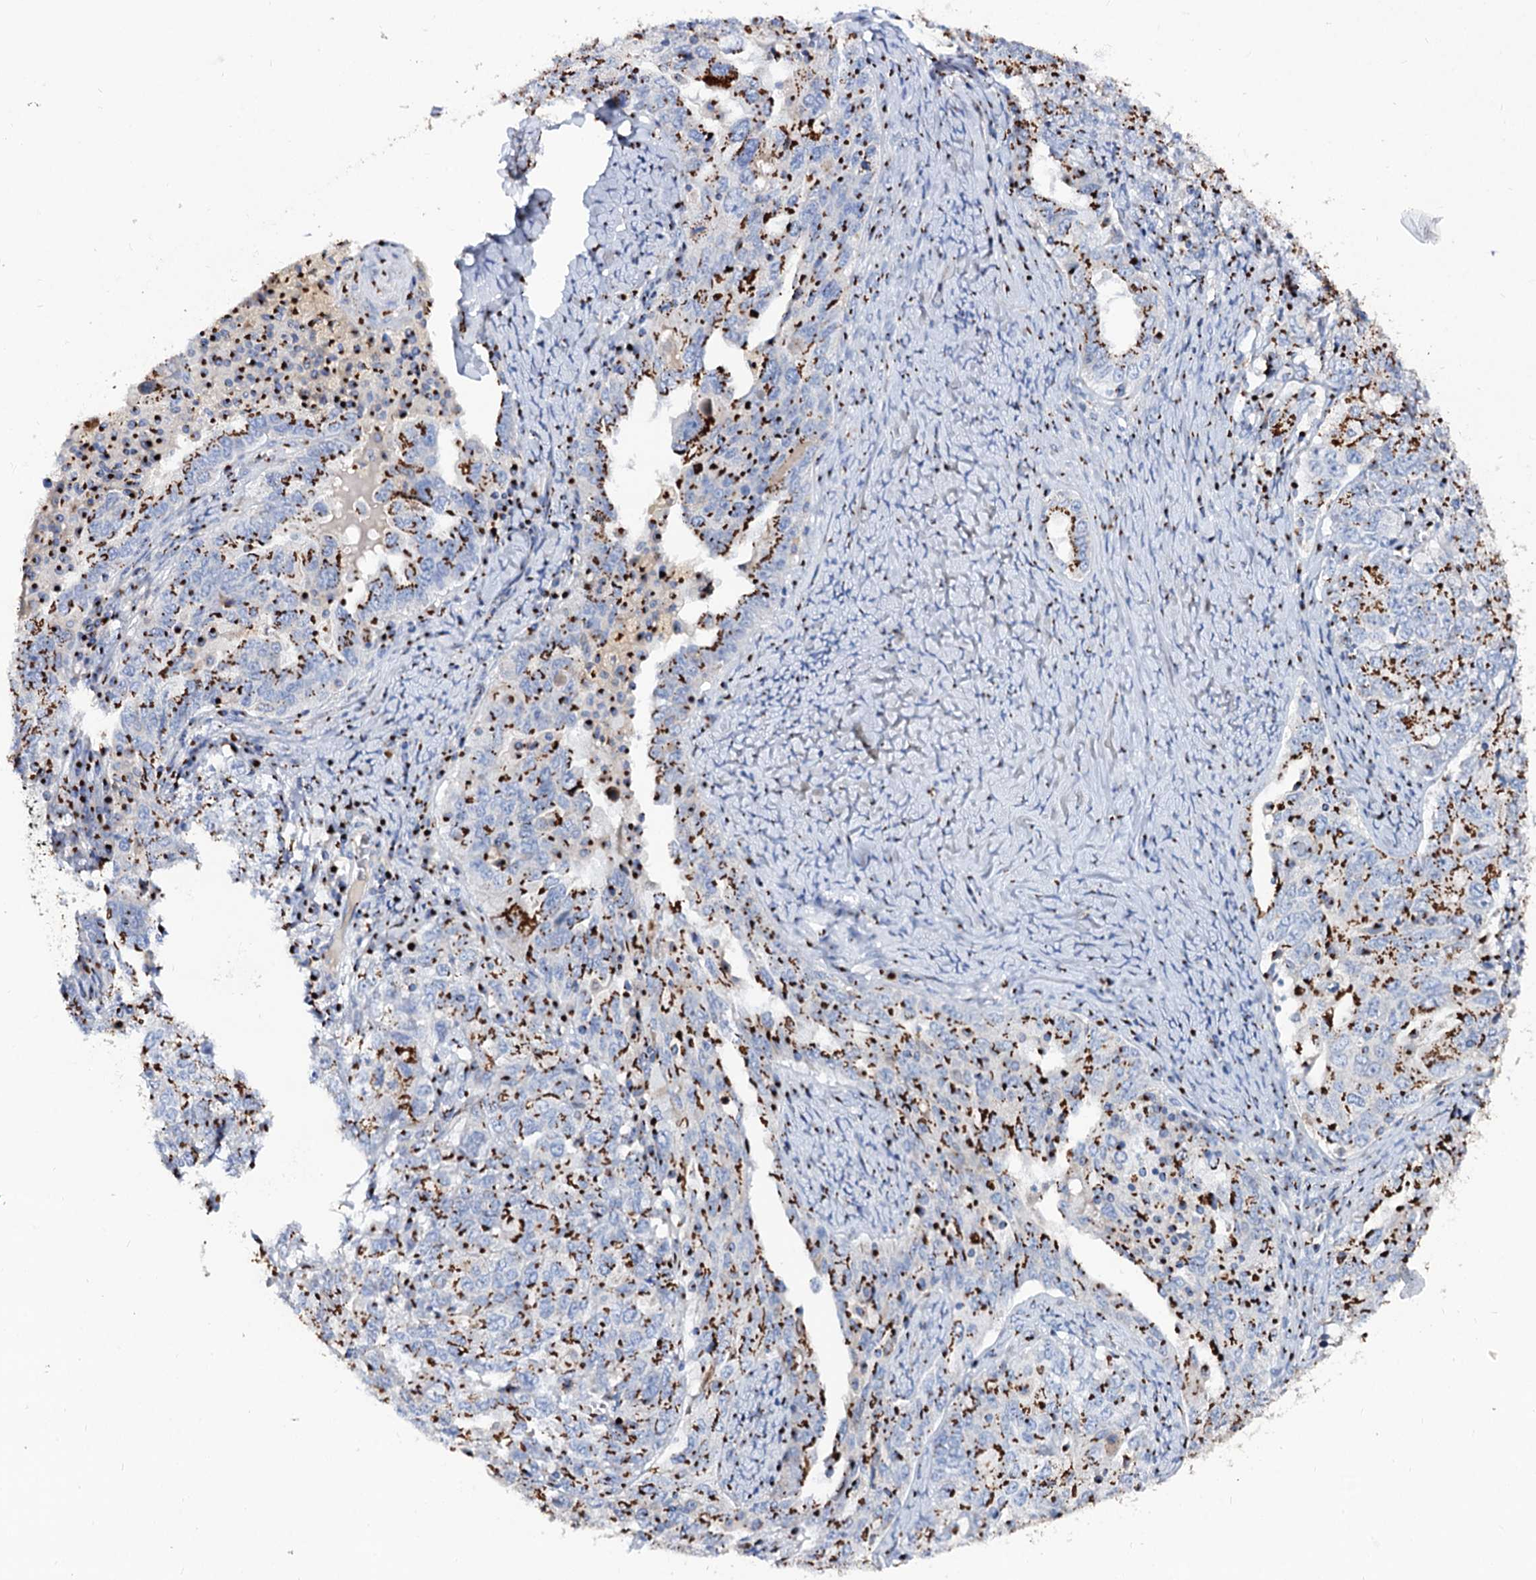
{"staining": {"intensity": "strong", "quantity": "25%-75%", "location": "cytoplasmic/membranous"}, "tissue": "ovarian cancer", "cell_type": "Tumor cells", "image_type": "cancer", "snomed": [{"axis": "morphology", "description": "Carcinoma, endometroid"}, {"axis": "topography", "description": "Ovary"}], "caption": "DAB immunohistochemical staining of endometroid carcinoma (ovarian) displays strong cytoplasmic/membranous protein positivity in about 25%-75% of tumor cells.", "gene": "TM9SF3", "patient": {"sex": "female", "age": 62}}